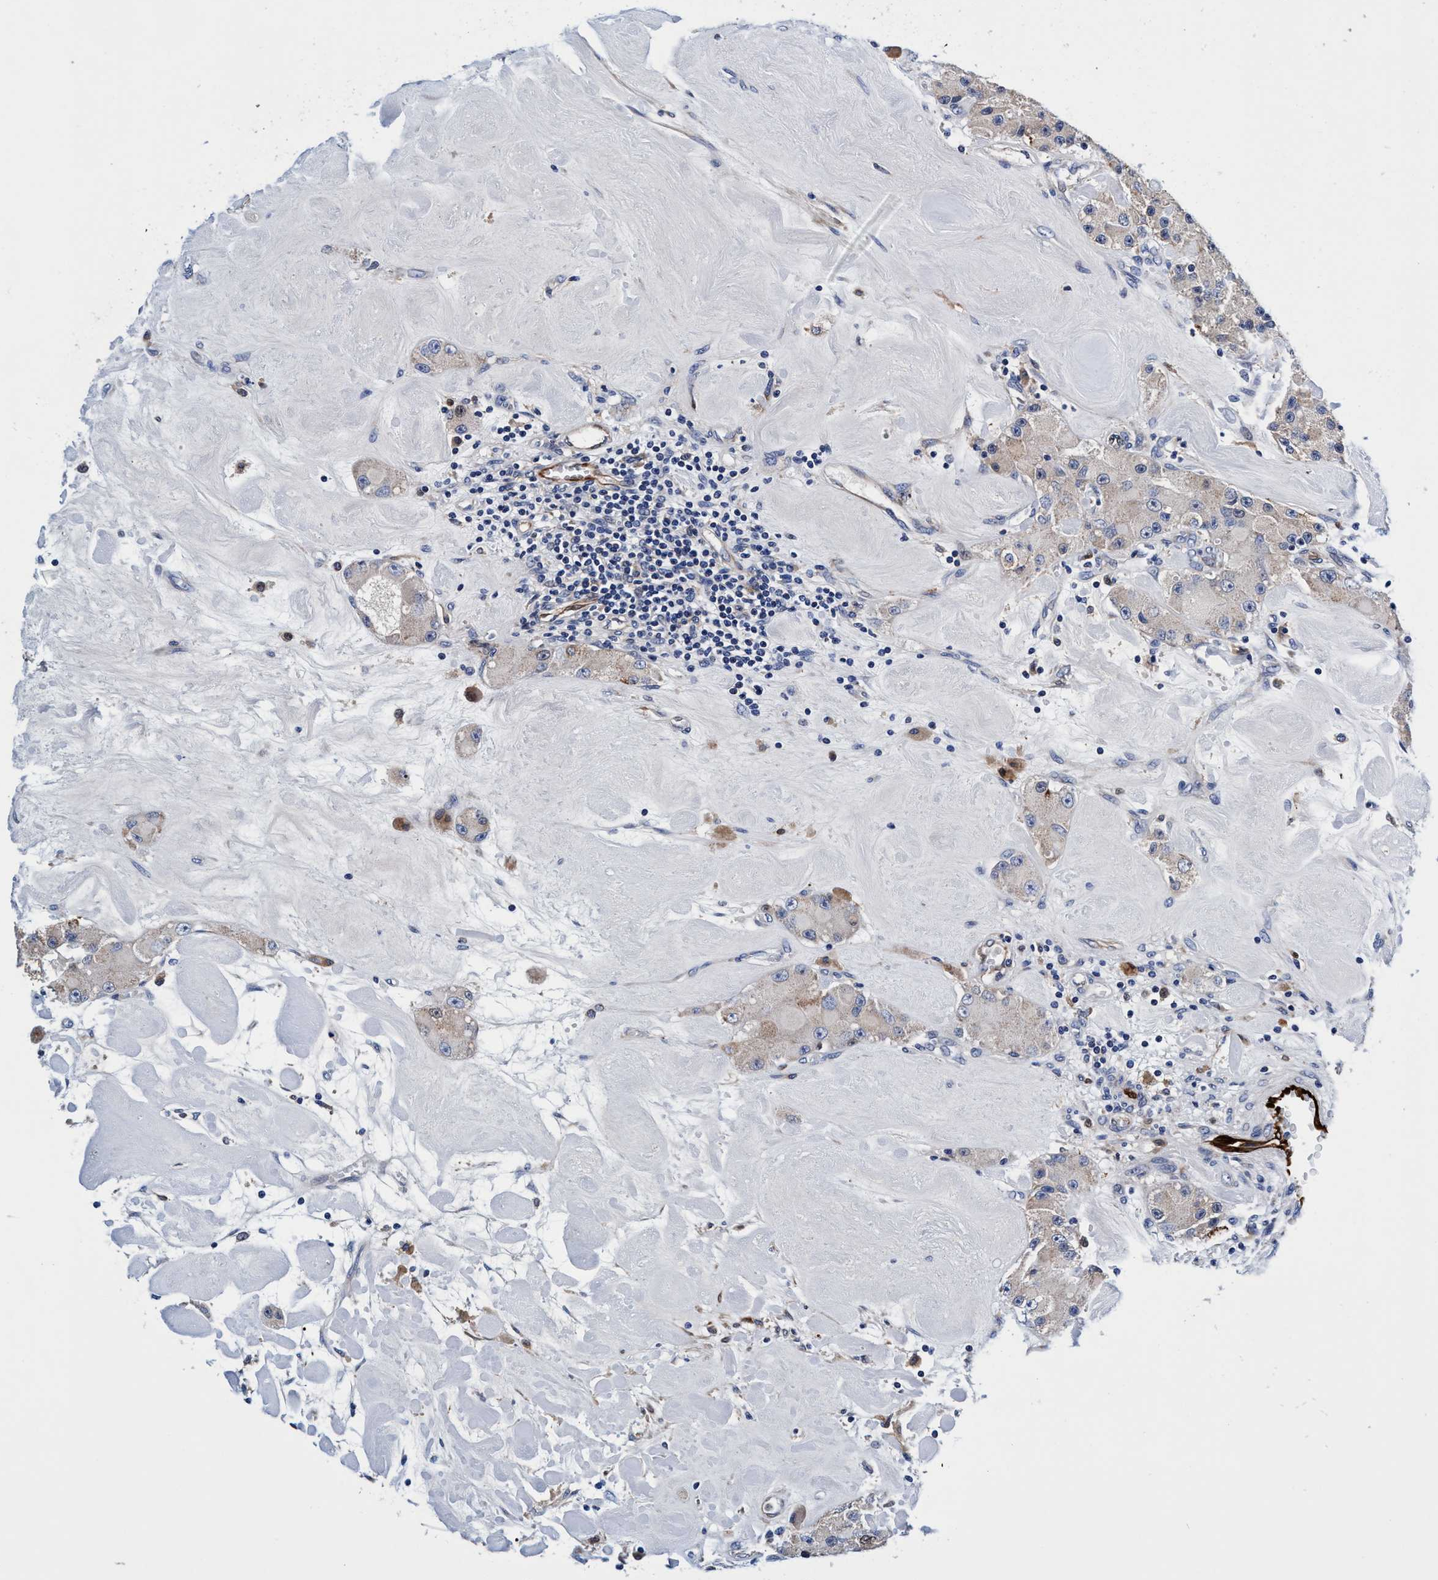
{"staining": {"intensity": "negative", "quantity": "none", "location": "none"}, "tissue": "carcinoid", "cell_type": "Tumor cells", "image_type": "cancer", "snomed": [{"axis": "morphology", "description": "Carcinoid, malignant, NOS"}, {"axis": "topography", "description": "Pancreas"}], "caption": "Immunohistochemistry of carcinoid displays no positivity in tumor cells.", "gene": "UBALD2", "patient": {"sex": "male", "age": 41}}